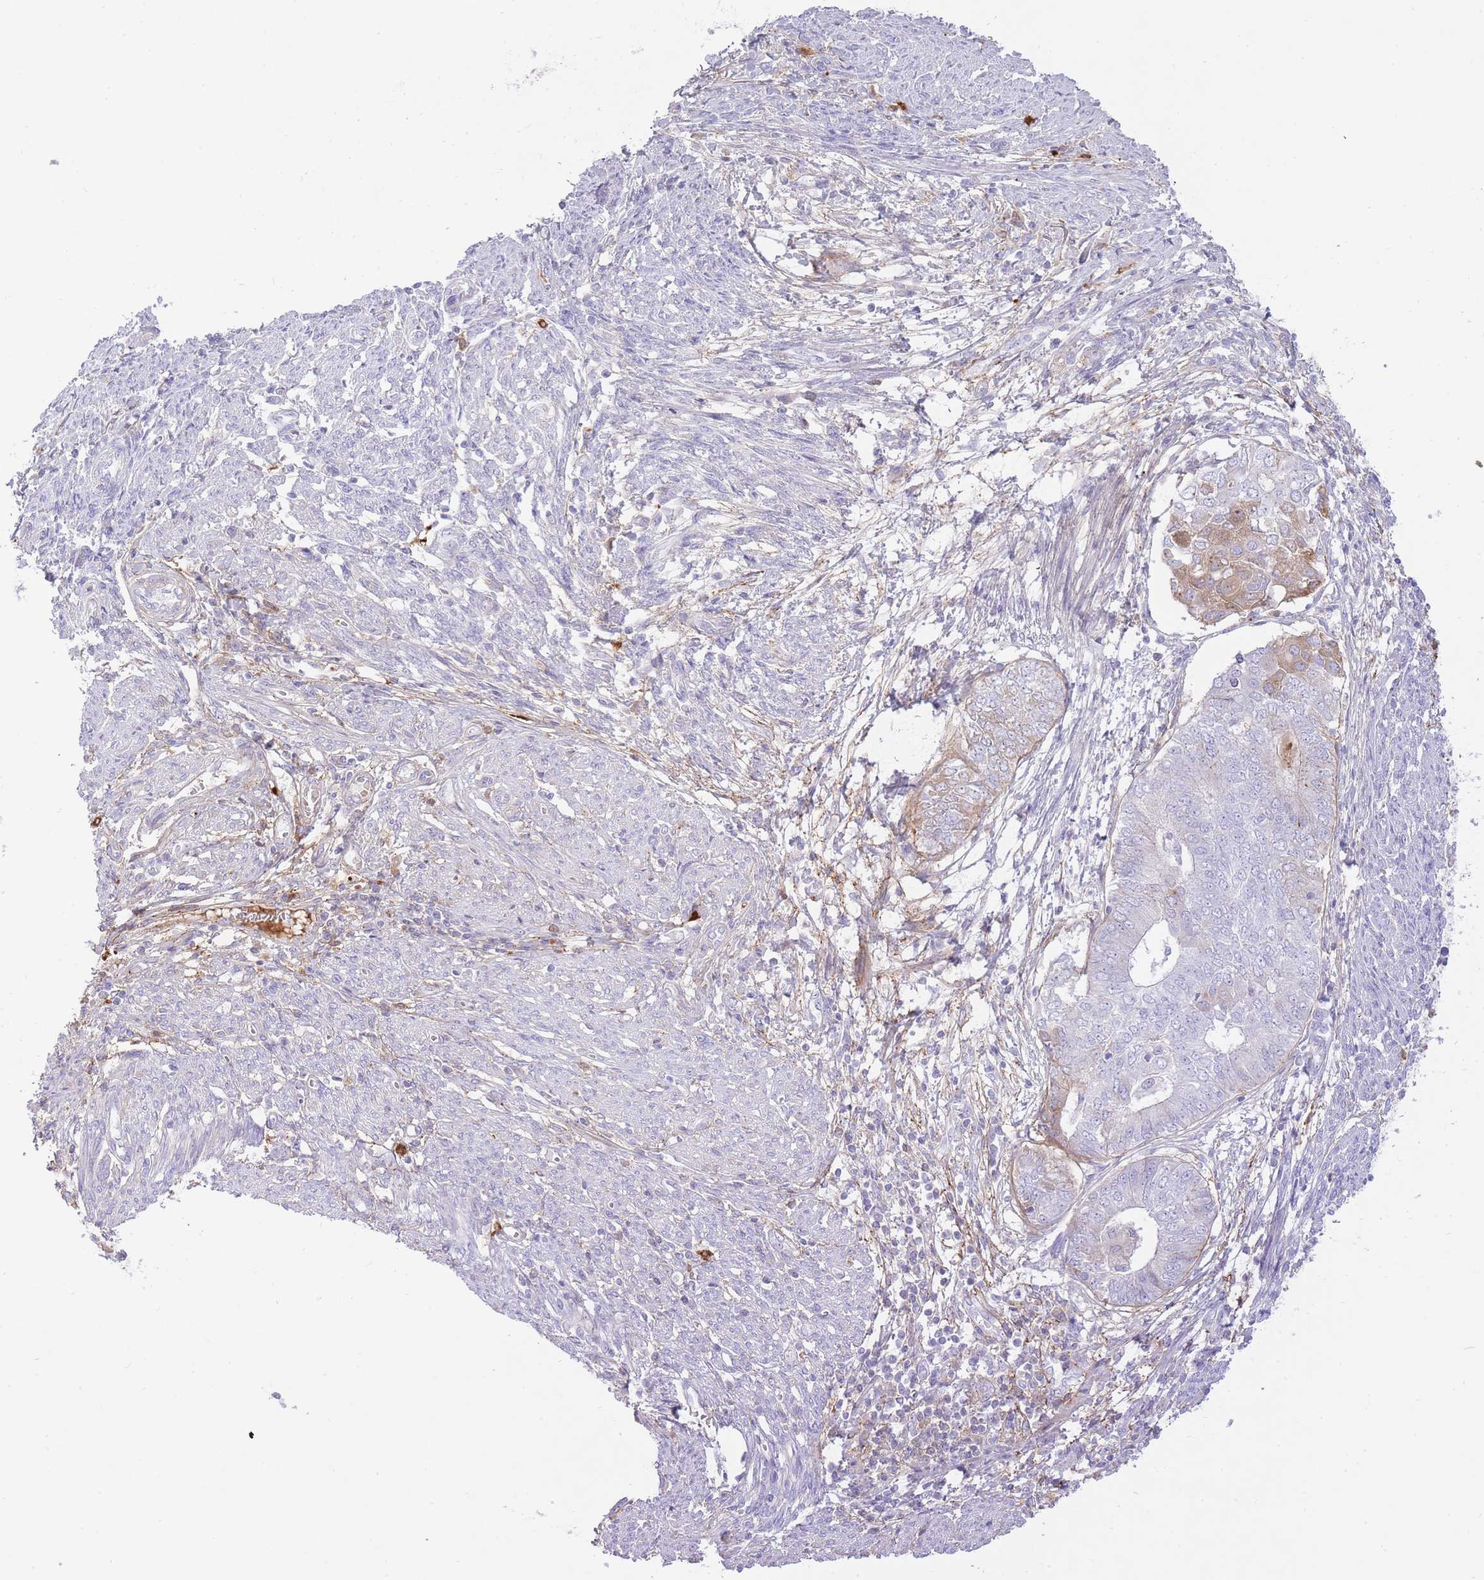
{"staining": {"intensity": "weak", "quantity": "<25%", "location": "cytoplasmic/membranous"}, "tissue": "endometrial cancer", "cell_type": "Tumor cells", "image_type": "cancer", "snomed": [{"axis": "morphology", "description": "Adenocarcinoma, NOS"}, {"axis": "topography", "description": "Endometrium"}], "caption": "This is an immunohistochemistry histopathology image of endometrial cancer. There is no expression in tumor cells.", "gene": "HRG", "patient": {"sex": "female", "age": 62}}